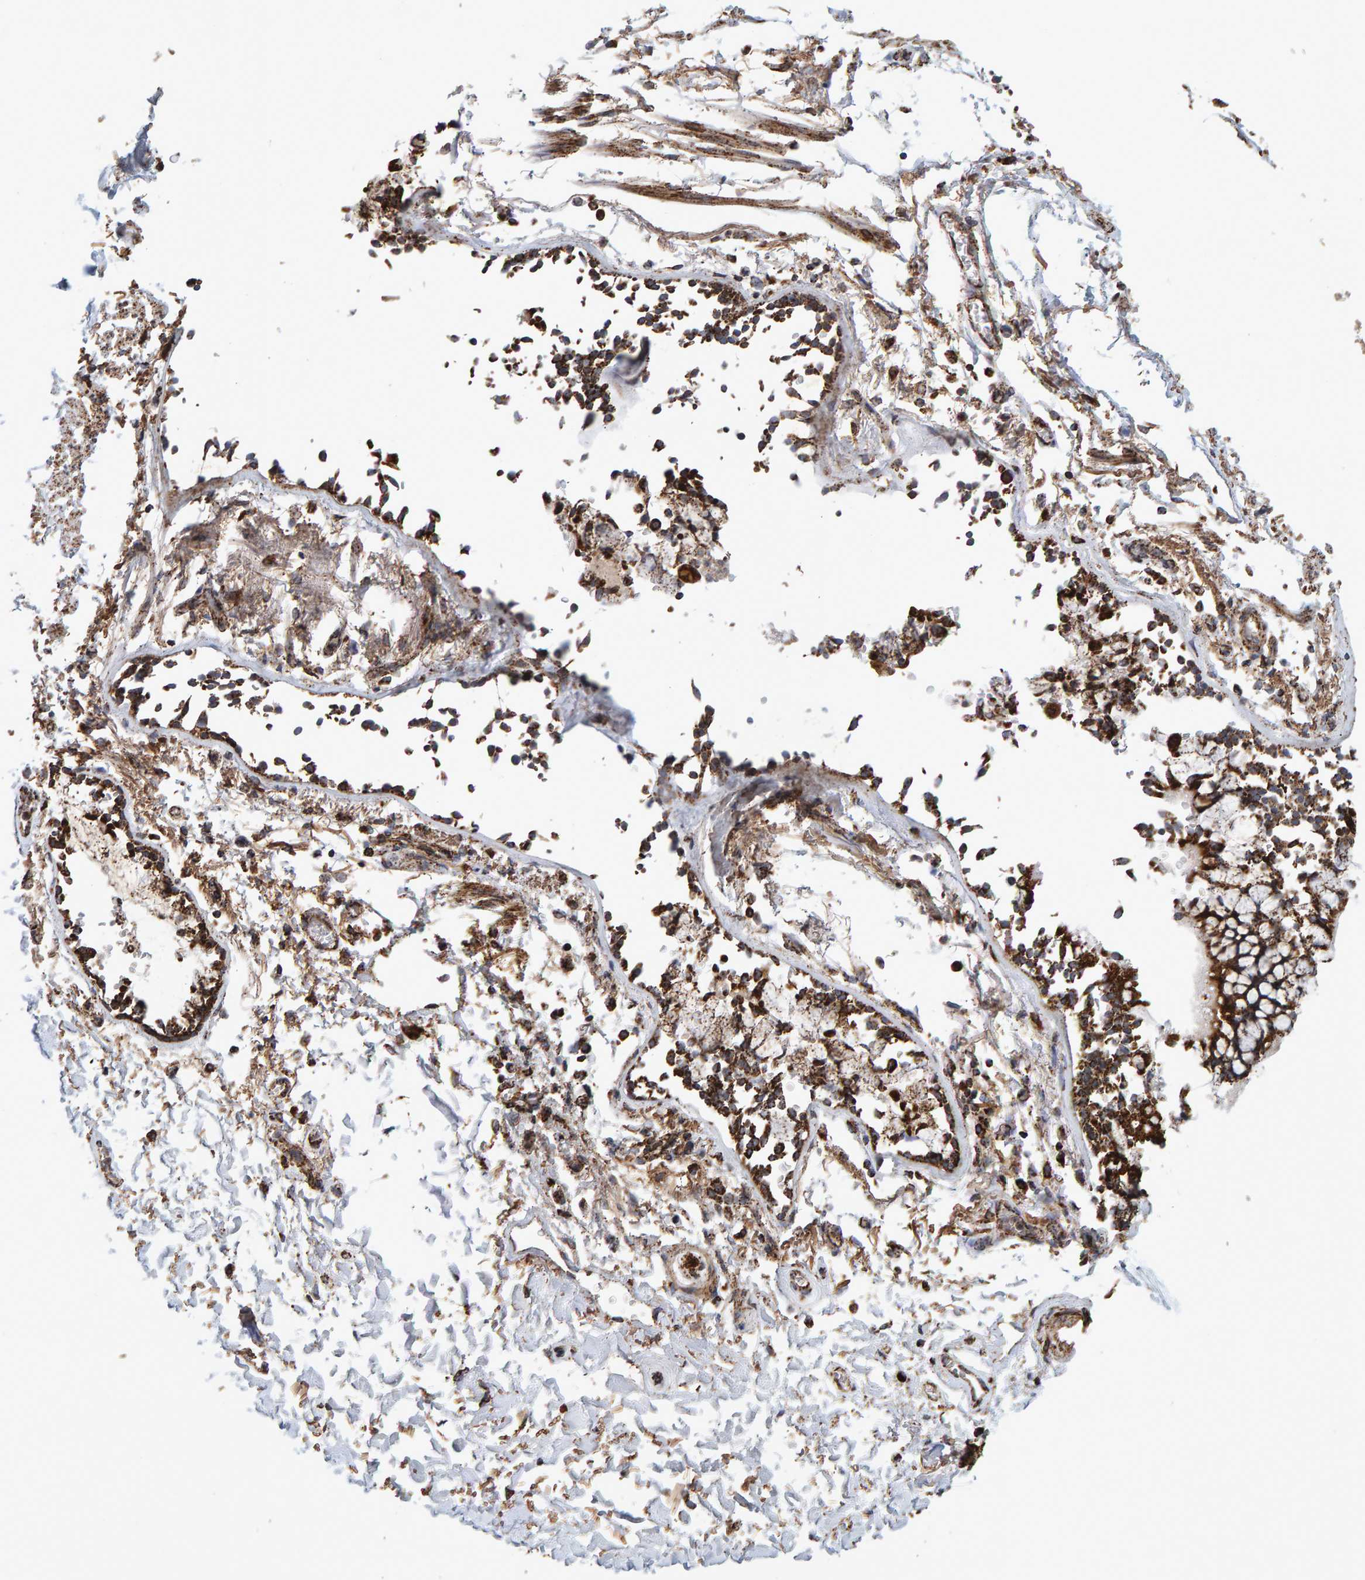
{"staining": {"intensity": "strong", "quantity": "25%-75%", "location": "cytoplasmic/membranous"}, "tissue": "soft tissue", "cell_type": "Fibroblasts", "image_type": "normal", "snomed": [{"axis": "morphology", "description": "Normal tissue, NOS"}, {"axis": "topography", "description": "Cartilage tissue"}, {"axis": "topography", "description": "Lung"}], "caption": "A high-resolution image shows immunohistochemistry (IHC) staining of benign soft tissue, which exhibits strong cytoplasmic/membranous positivity in about 25%-75% of fibroblasts.", "gene": "MRPL45", "patient": {"sex": "female", "age": 77}}